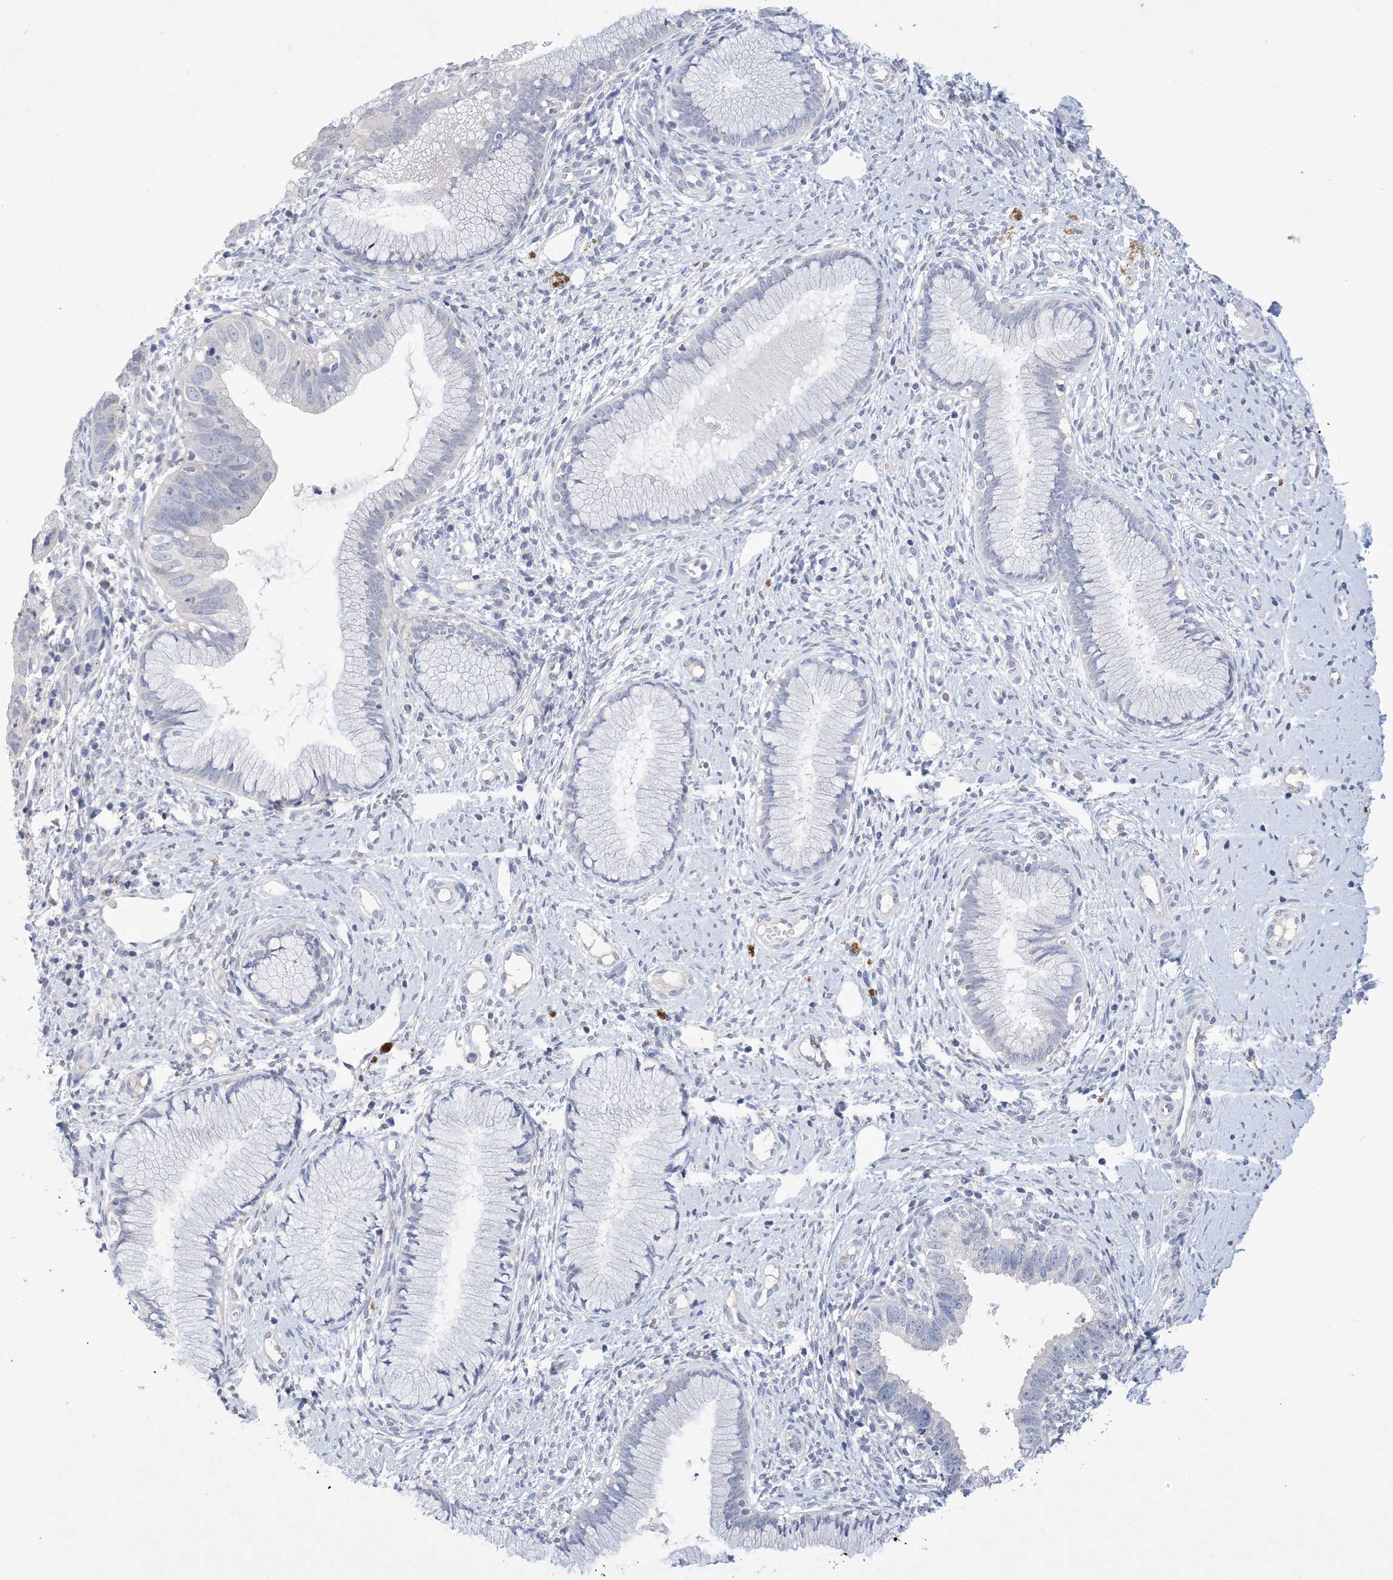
{"staining": {"intensity": "negative", "quantity": "none", "location": "none"}, "tissue": "cervical cancer", "cell_type": "Tumor cells", "image_type": "cancer", "snomed": [{"axis": "morphology", "description": "Adenocarcinoma, NOS"}, {"axis": "topography", "description": "Cervix"}], "caption": "IHC image of neoplastic tissue: cervical cancer stained with DAB exhibits no significant protein staining in tumor cells. The staining is performed using DAB brown chromogen with nuclei counter-stained in using hematoxylin.", "gene": "DSC3", "patient": {"sex": "female", "age": 36}}